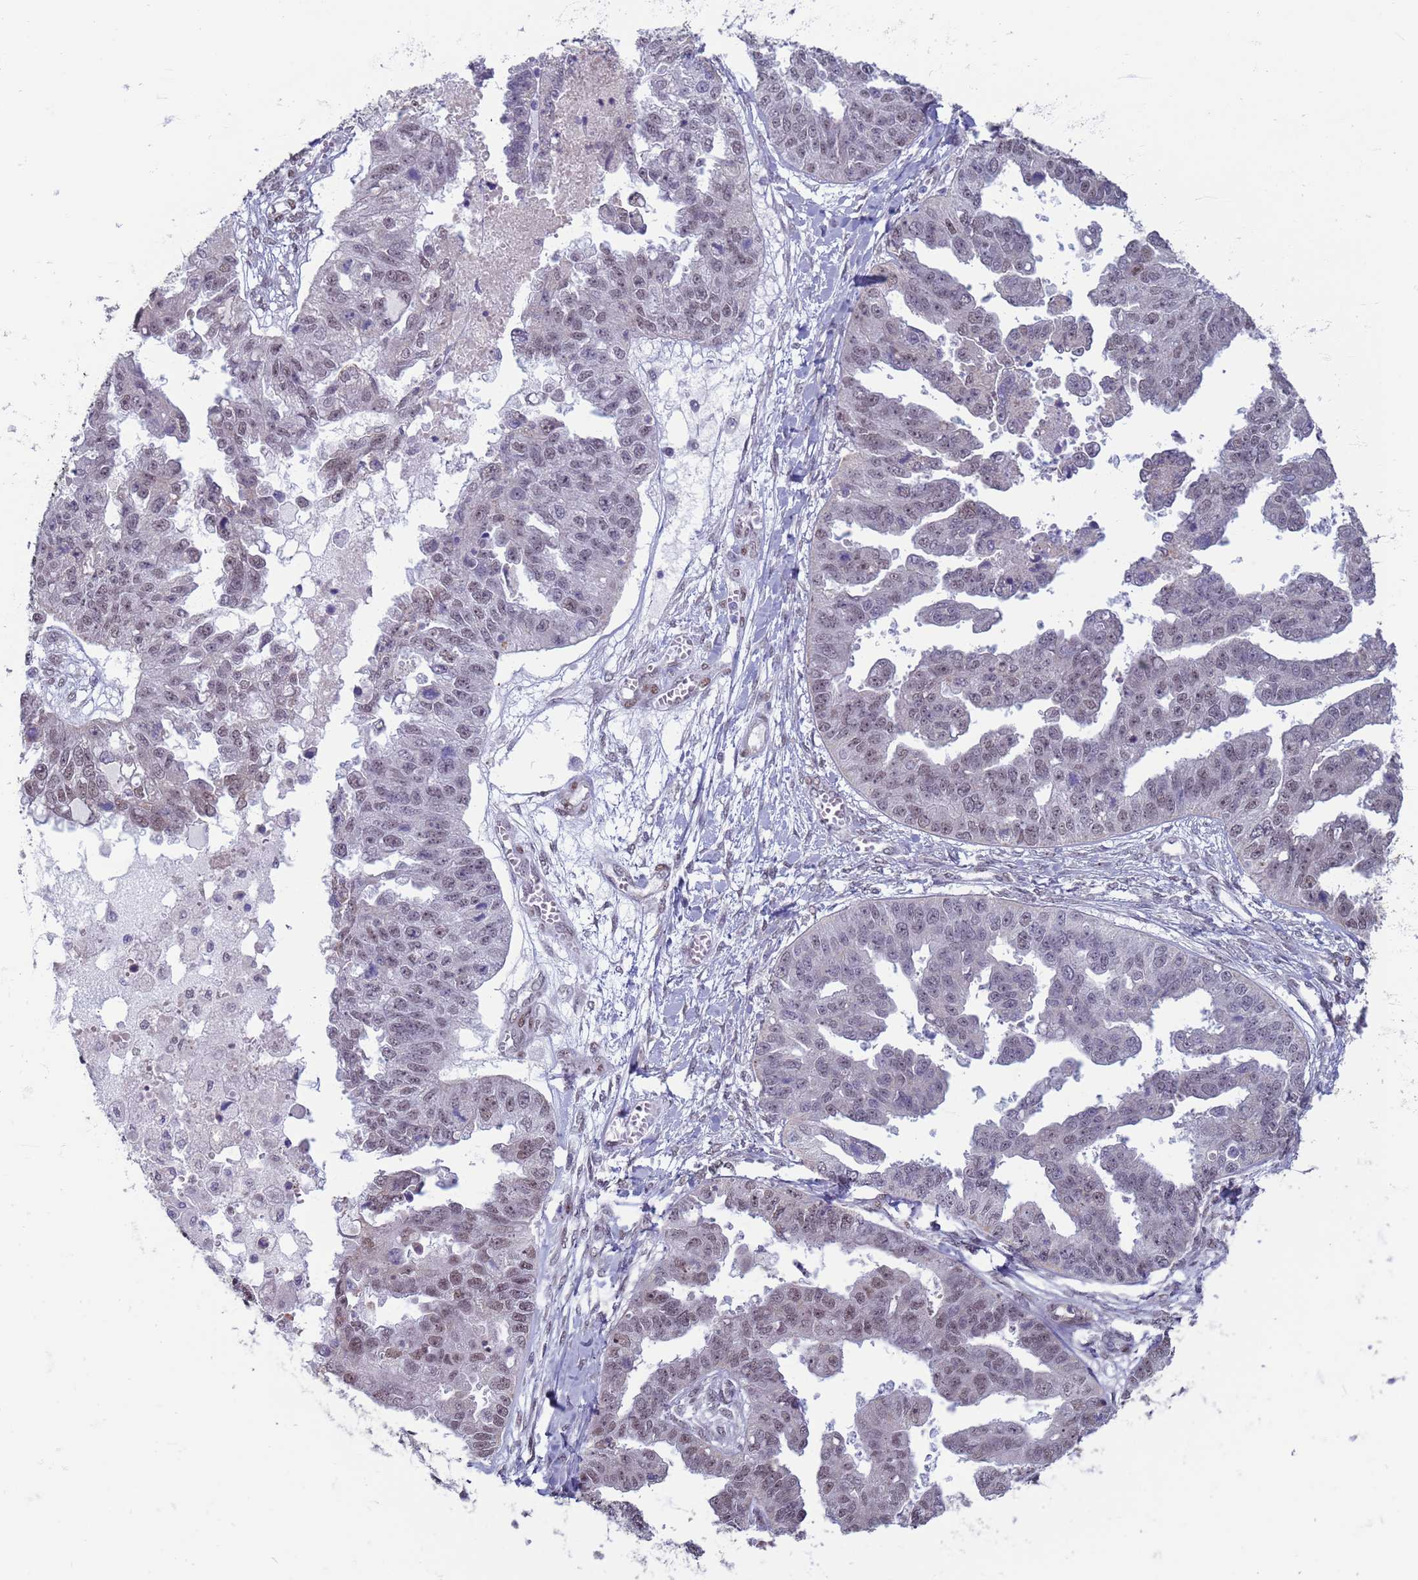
{"staining": {"intensity": "weak", "quantity": ">75%", "location": "nuclear"}, "tissue": "ovarian cancer", "cell_type": "Tumor cells", "image_type": "cancer", "snomed": [{"axis": "morphology", "description": "Cystadenocarcinoma, serous, NOS"}, {"axis": "topography", "description": "Ovary"}], "caption": "Immunohistochemical staining of human ovarian serous cystadenocarcinoma exhibits low levels of weak nuclear protein expression in about >75% of tumor cells.", "gene": "SAE1", "patient": {"sex": "female", "age": 58}}